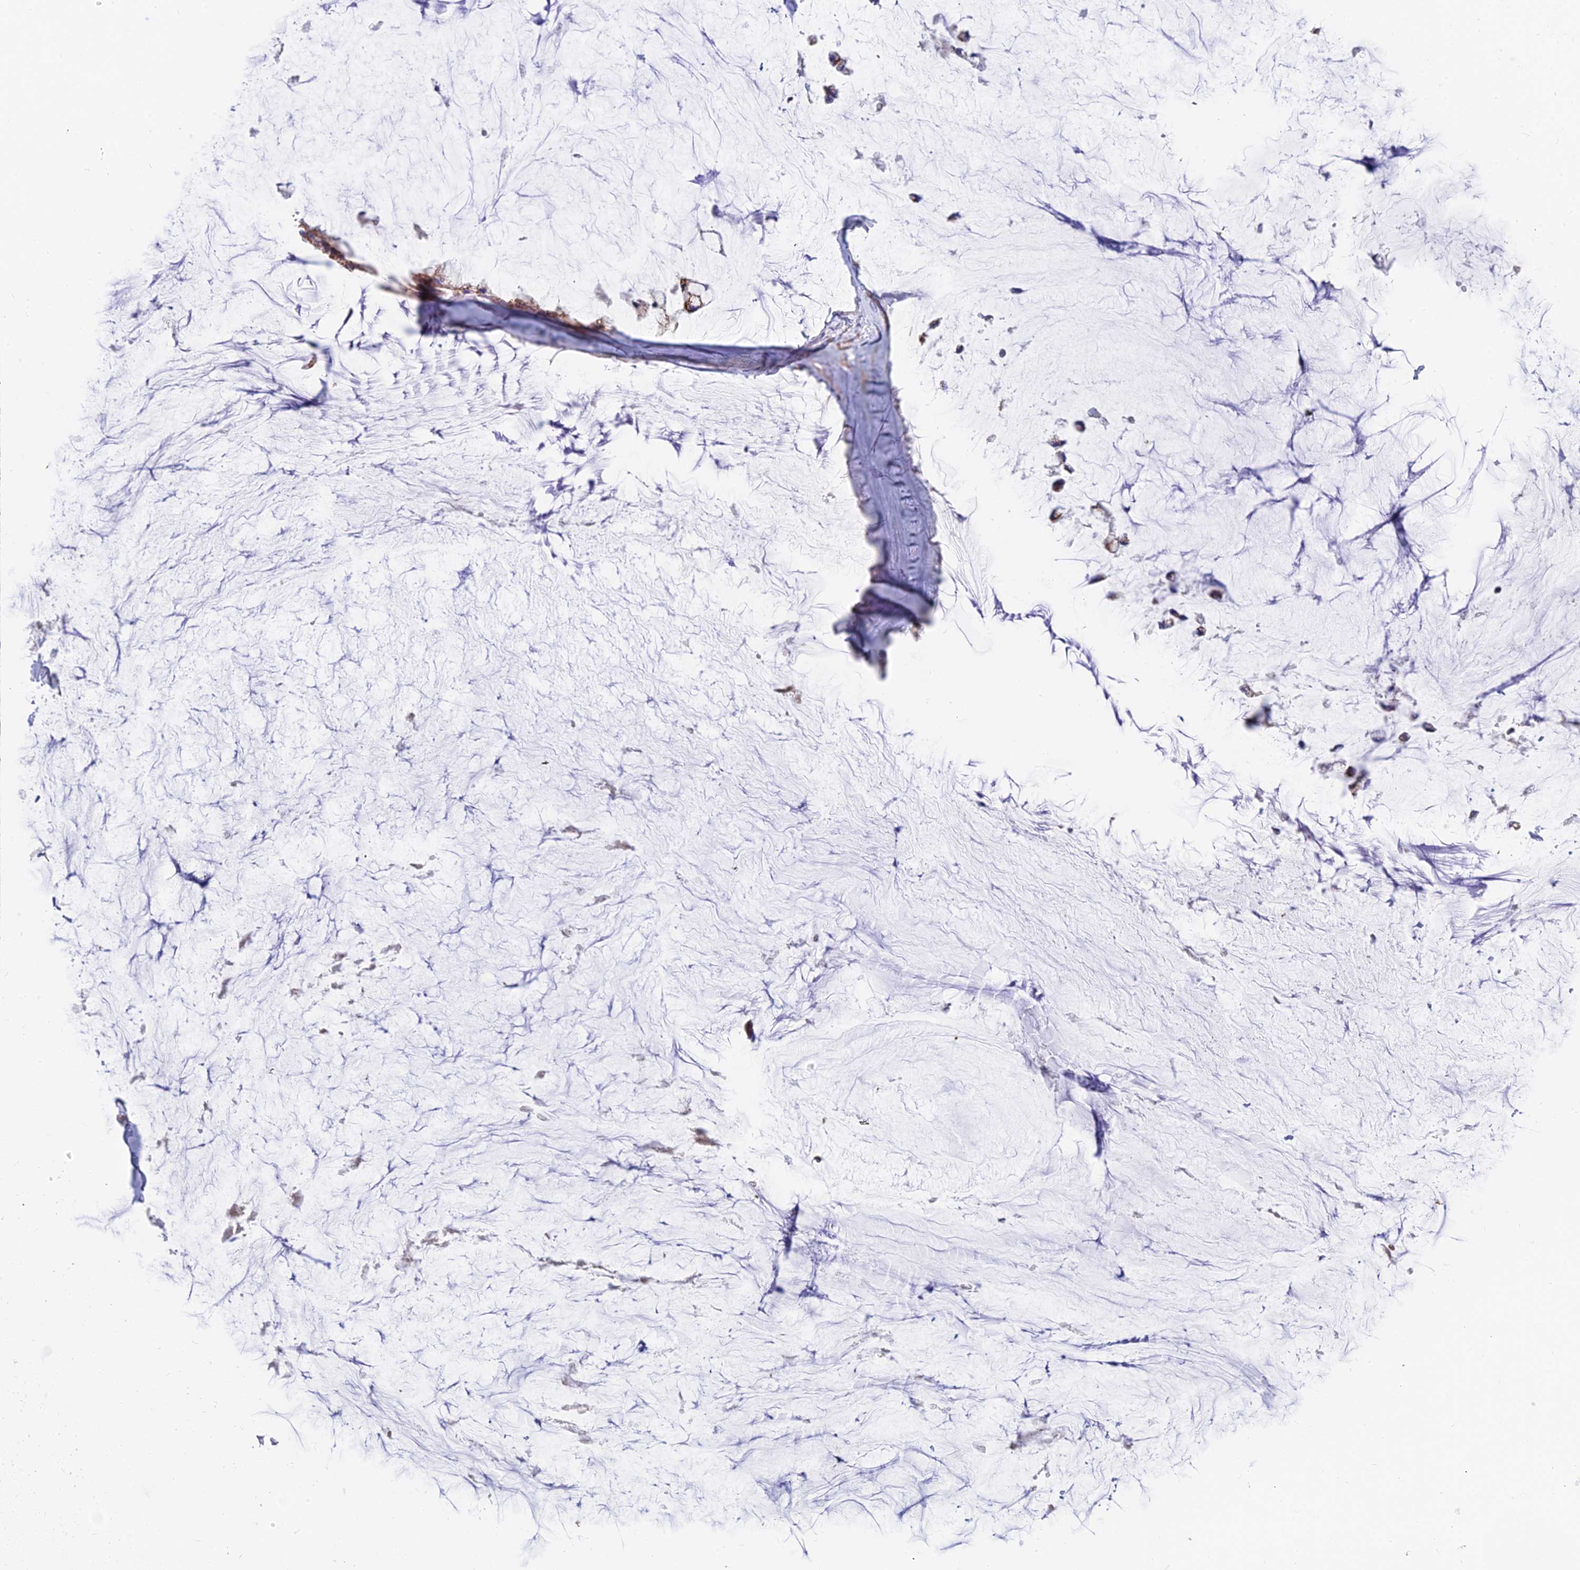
{"staining": {"intensity": "moderate", "quantity": ">75%", "location": "cytoplasmic/membranous"}, "tissue": "ovarian cancer", "cell_type": "Tumor cells", "image_type": "cancer", "snomed": [{"axis": "morphology", "description": "Cystadenocarcinoma, mucinous, NOS"}, {"axis": "topography", "description": "Ovary"}], "caption": "Brown immunohistochemical staining in human ovarian cancer (mucinous cystadenocarcinoma) shows moderate cytoplasmic/membranous expression in about >75% of tumor cells.", "gene": "TIGD6", "patient": {"sex": "female", "age": 39}}